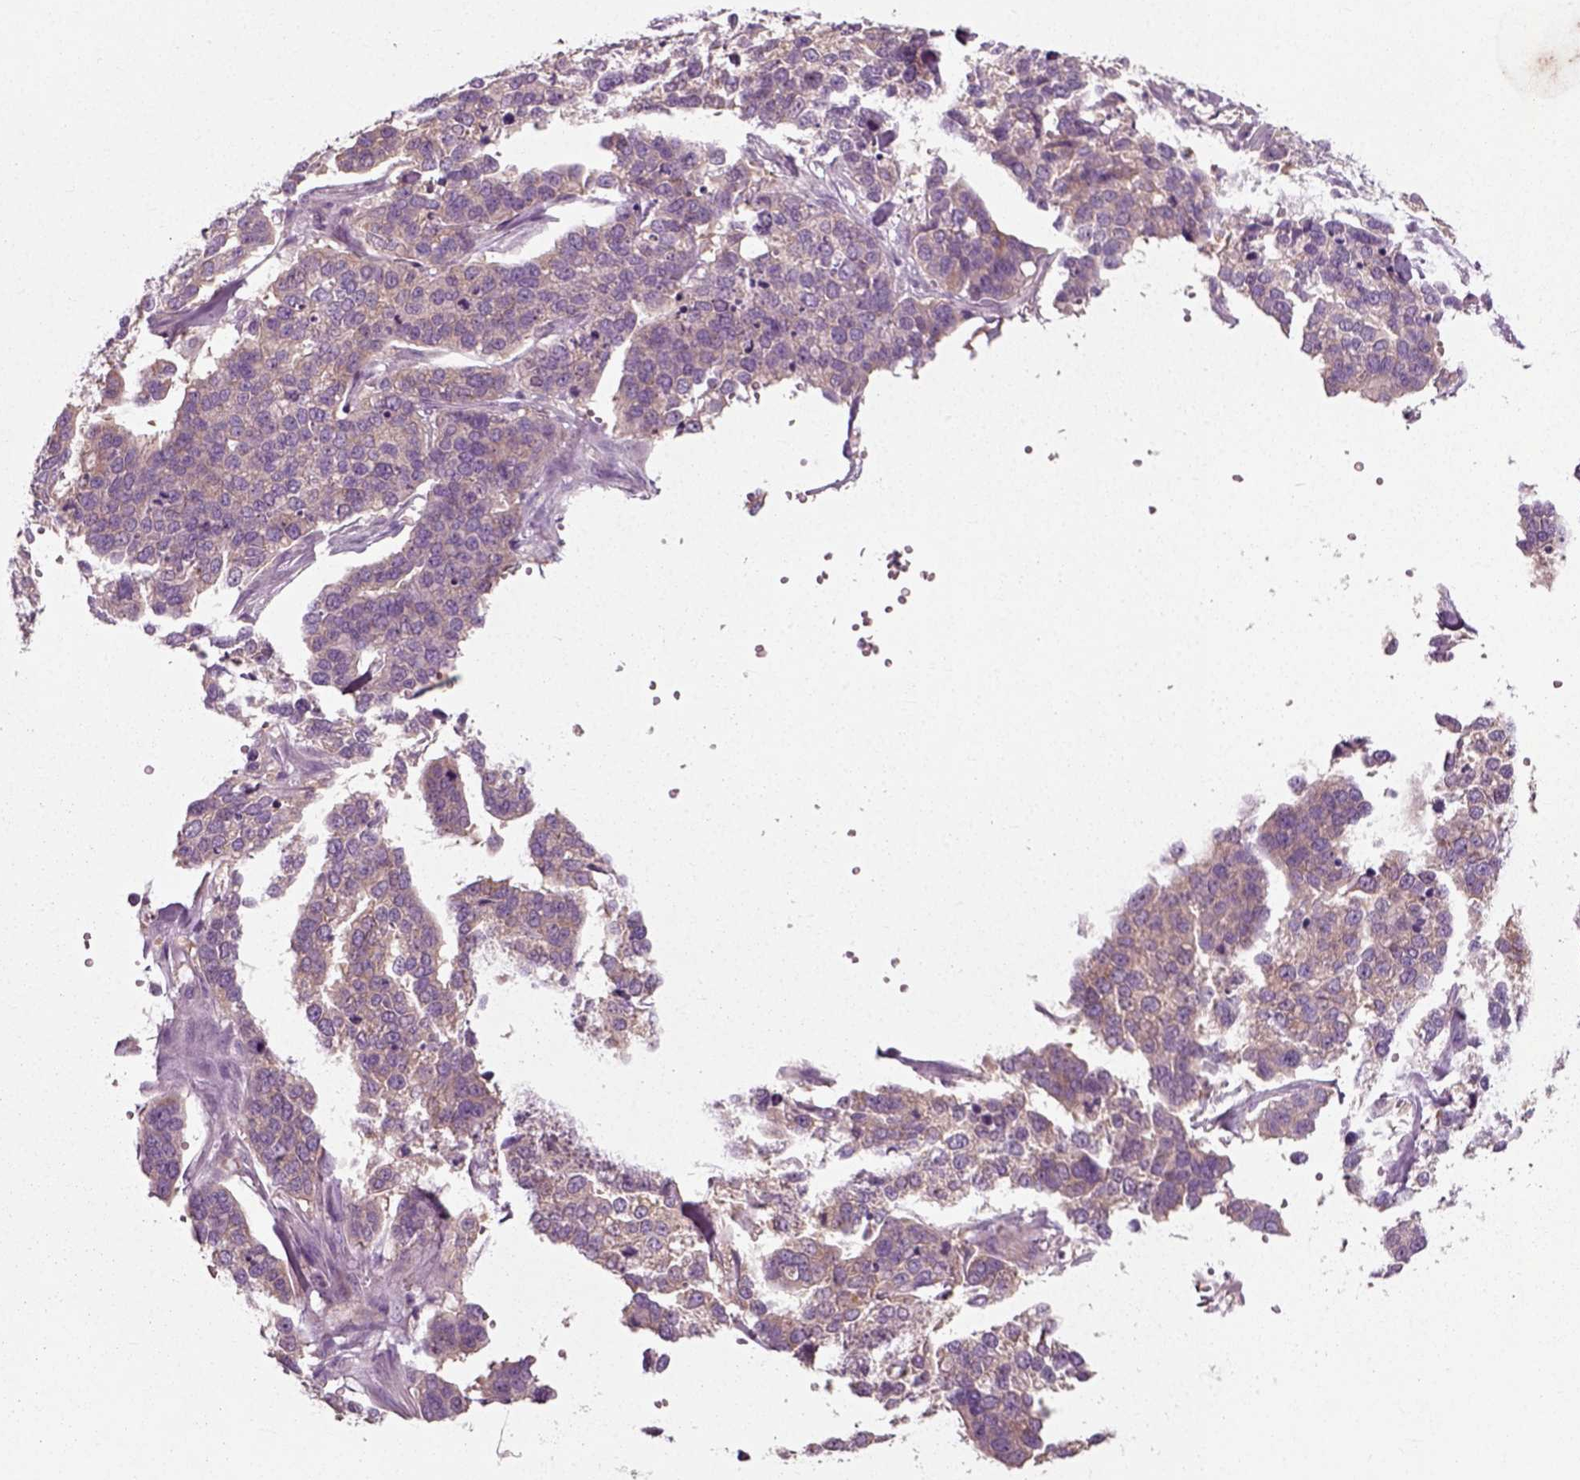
{"staining": {"intensity": "weak", "quantity": "25%-75%", "location": "cytoplasmic/membranous"}, "tissue": "ovarian cancer", "cell_type": "Tumor cells", "image_type": "cancer", "snomed": [{"axis": "morphology", "description": "Carcinoma, endometroid"}, {"axis": "topography", "description": "Ovary"}], "caption": "This image exhibits immunohistochemistry staining of human ovarian cancer, with low weak cytoplasmic/membranous staining in about 25%-75% of tumor cells.", "gene": "RND2", "patient": {"sex": "female", "age": 65}}